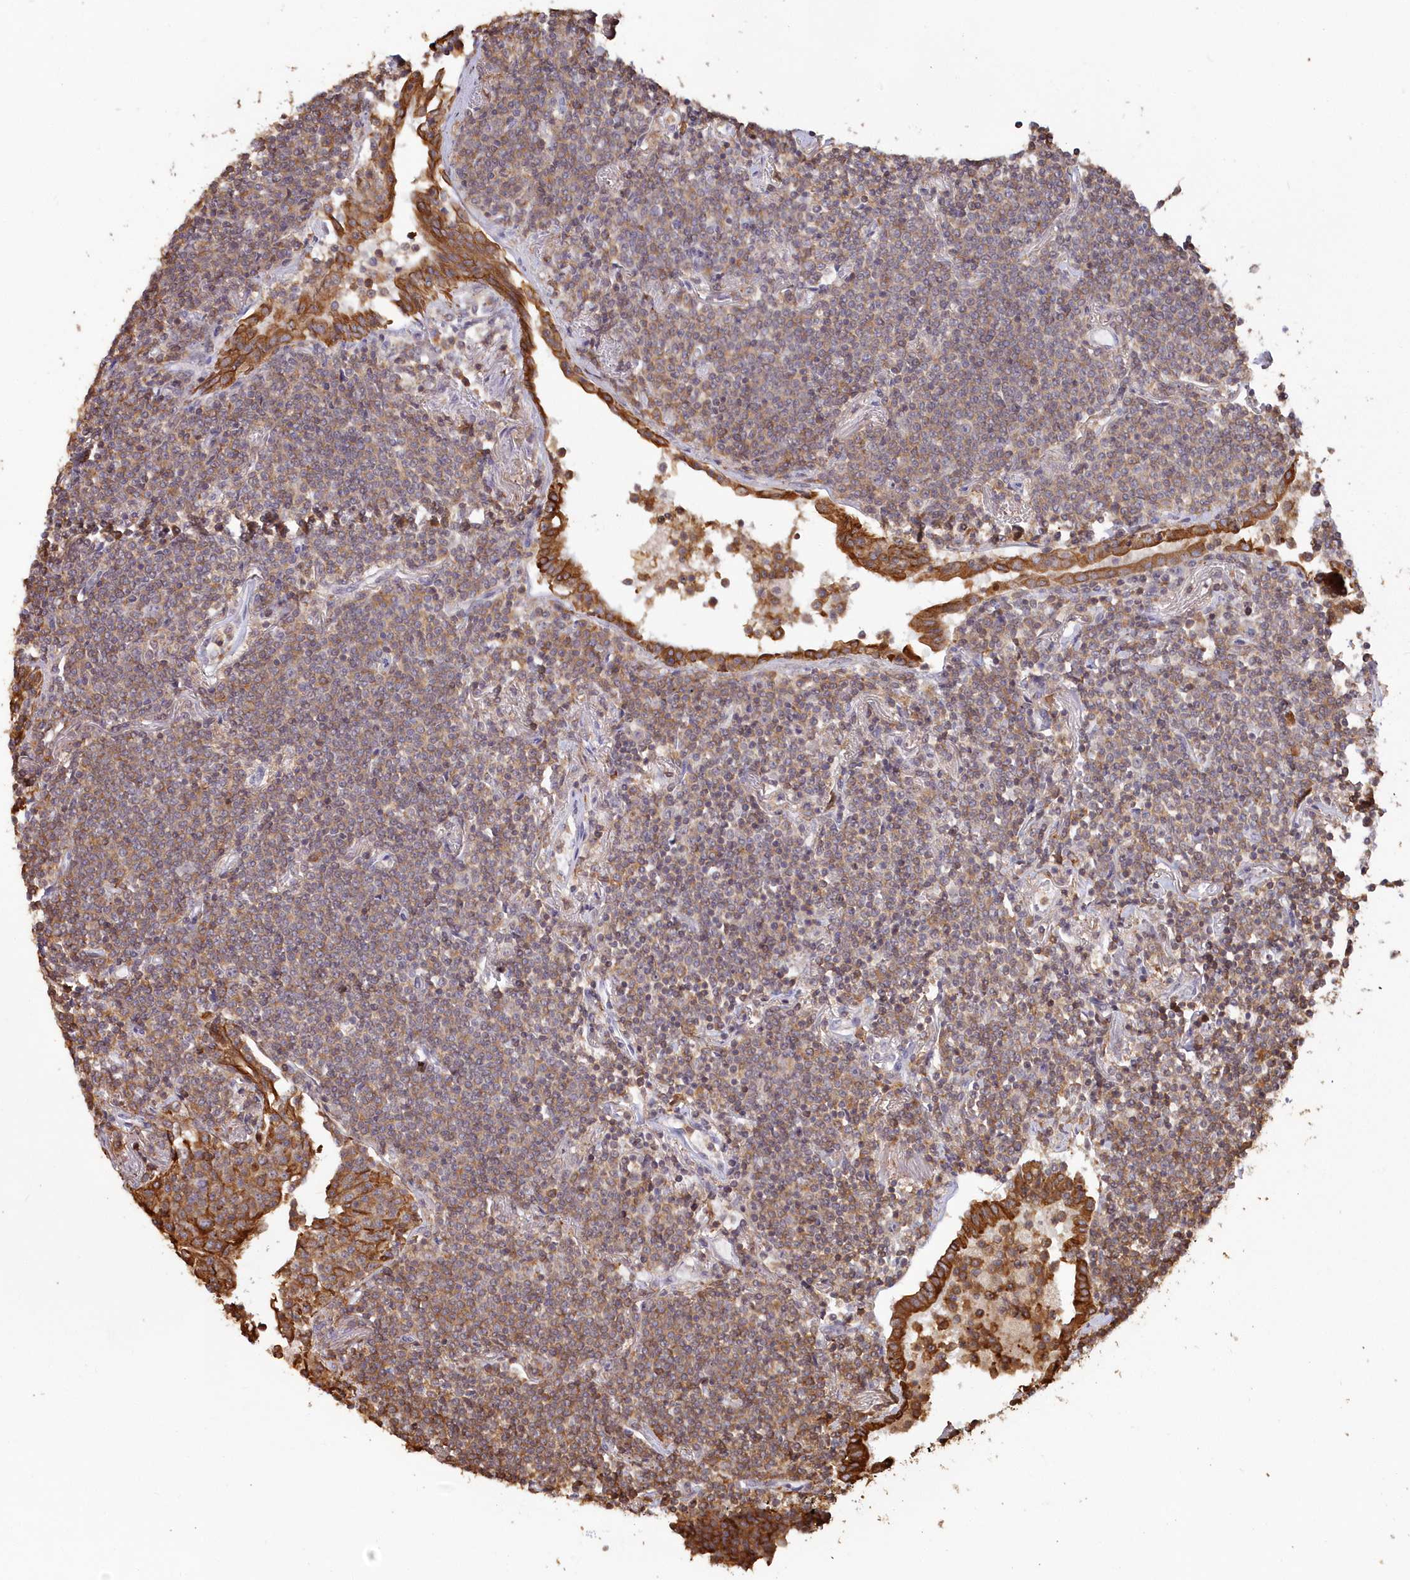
{"staining": {"intensity": "moderate", "quantity": "25%-75%", "location": "cytoplasmic/membranous"}, "tissue": "lymphoma", "cell_type": "Tumor cells", "image_type": "cancer", "snomed": [{"axis": "morphology", "description": "Malignant lymphoma, non-Hodgkin's type, Low grade"}, {"axis": "topography", "description": "Lung"}], "caption": "This image demonstrates IHC staining of human low-grade malignant lymphoma, non-Hodgkin's type, with medium moderate cytoplasmic/membranous positivity in about 25%-75% of tumor cells.", "gene": "SNED1", "patient": {"sex": "female", "age": 71}}